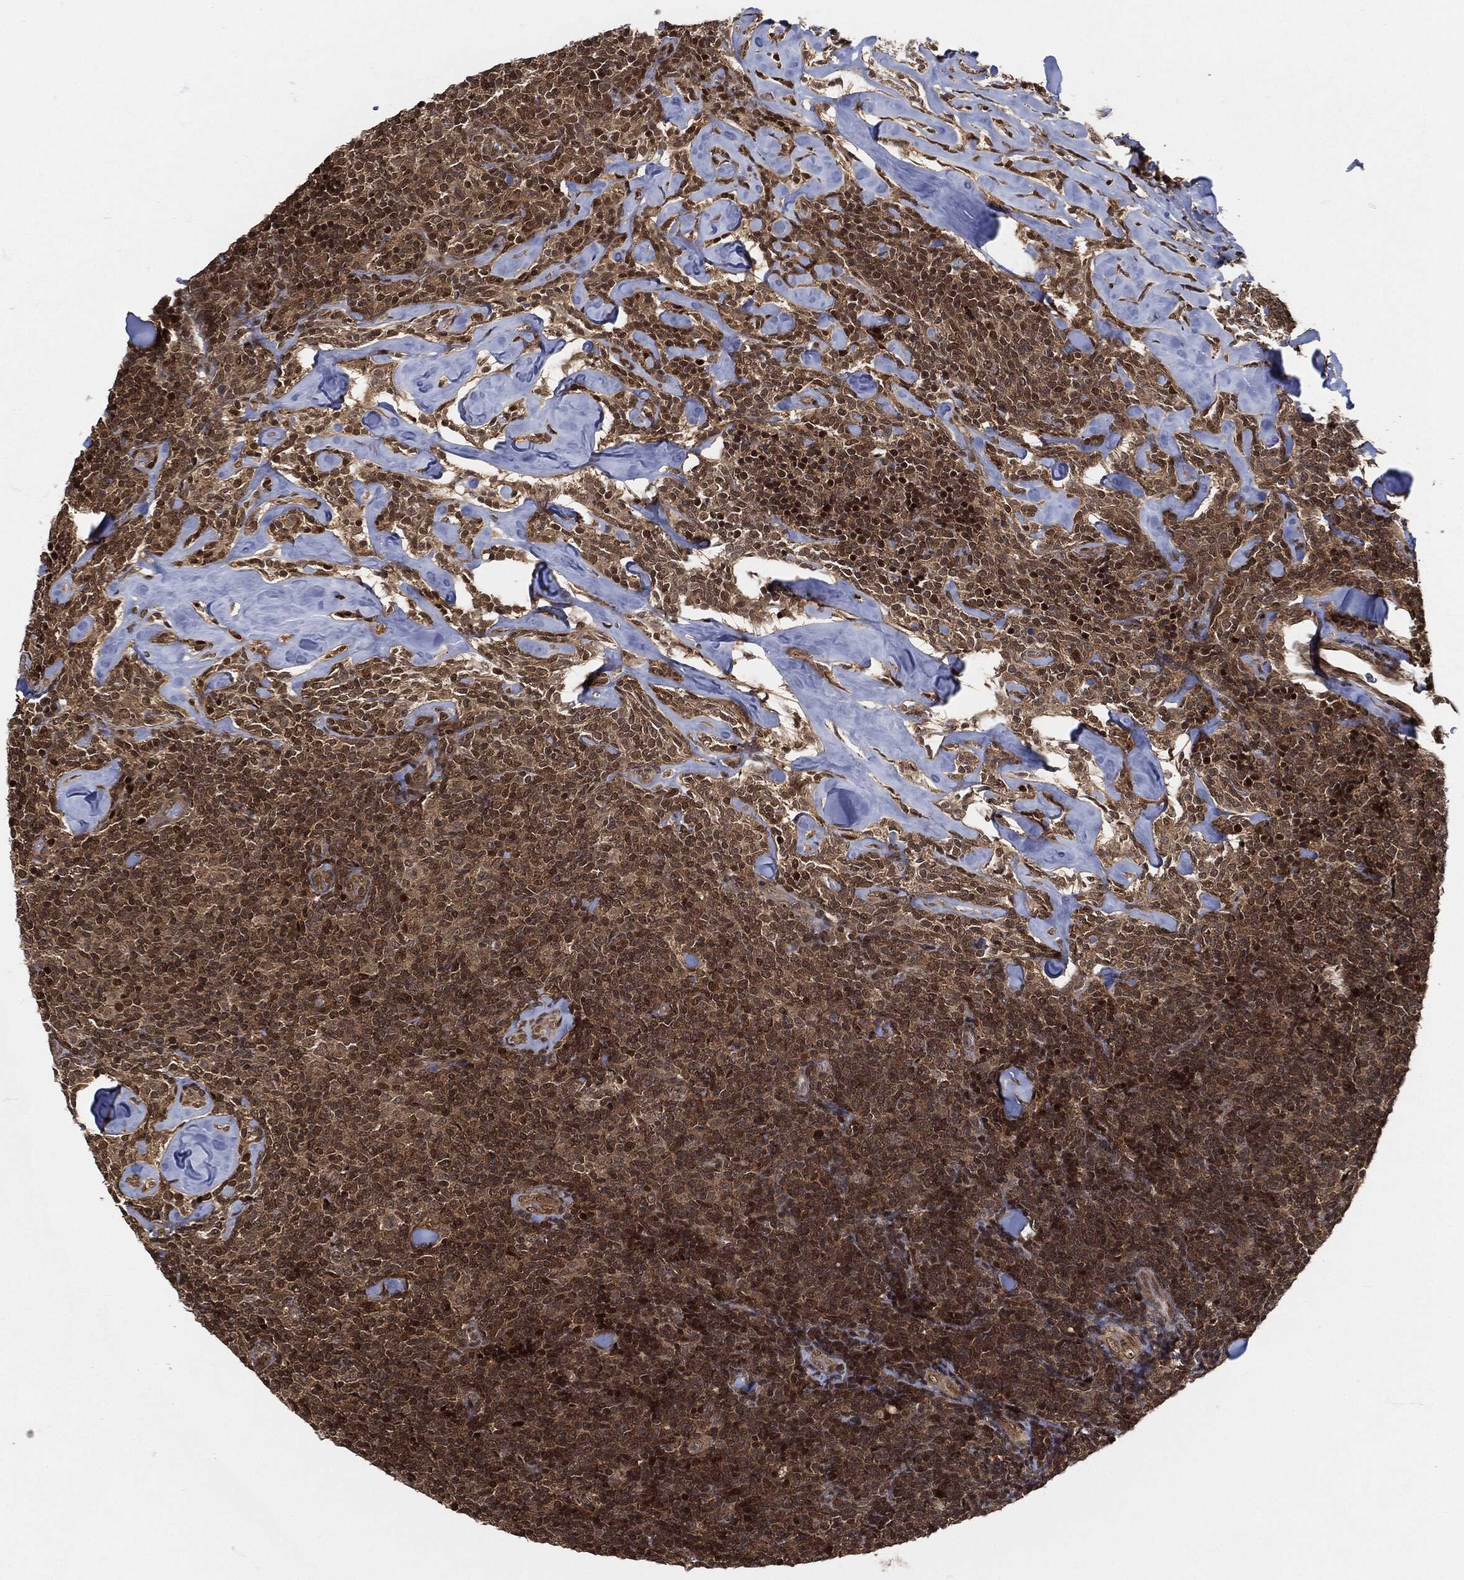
{"staining": {"intensity": "moderate", "quantity": ">75%", "location": "cytoplasmic/membranous,nuclear"}, "tissue": "lymphoma", "cell_type": "Tumor cells", "image_type": "cancer", "snomed": [{"axis": "morphology", "description": "Malignant lymphoma, non-Hodgkin's type, Low grade"}, {"axis": "topography", "description": "Lymph node"}], "caption": "High-magnification brightfield microscopy of malignant lymphoma, non-Hodgkin's type (low-grade) stained with DAB (3,3'-diaminobenzidine) (brown) and counterstained with hematoxylin (blue). tumor cells exhibit moderate cytoplasmic/membranous and nuclear staining is present in approximately>75% of cells.", "gene": "CUTA", "patient": {"sex": "female", "age": 56}}